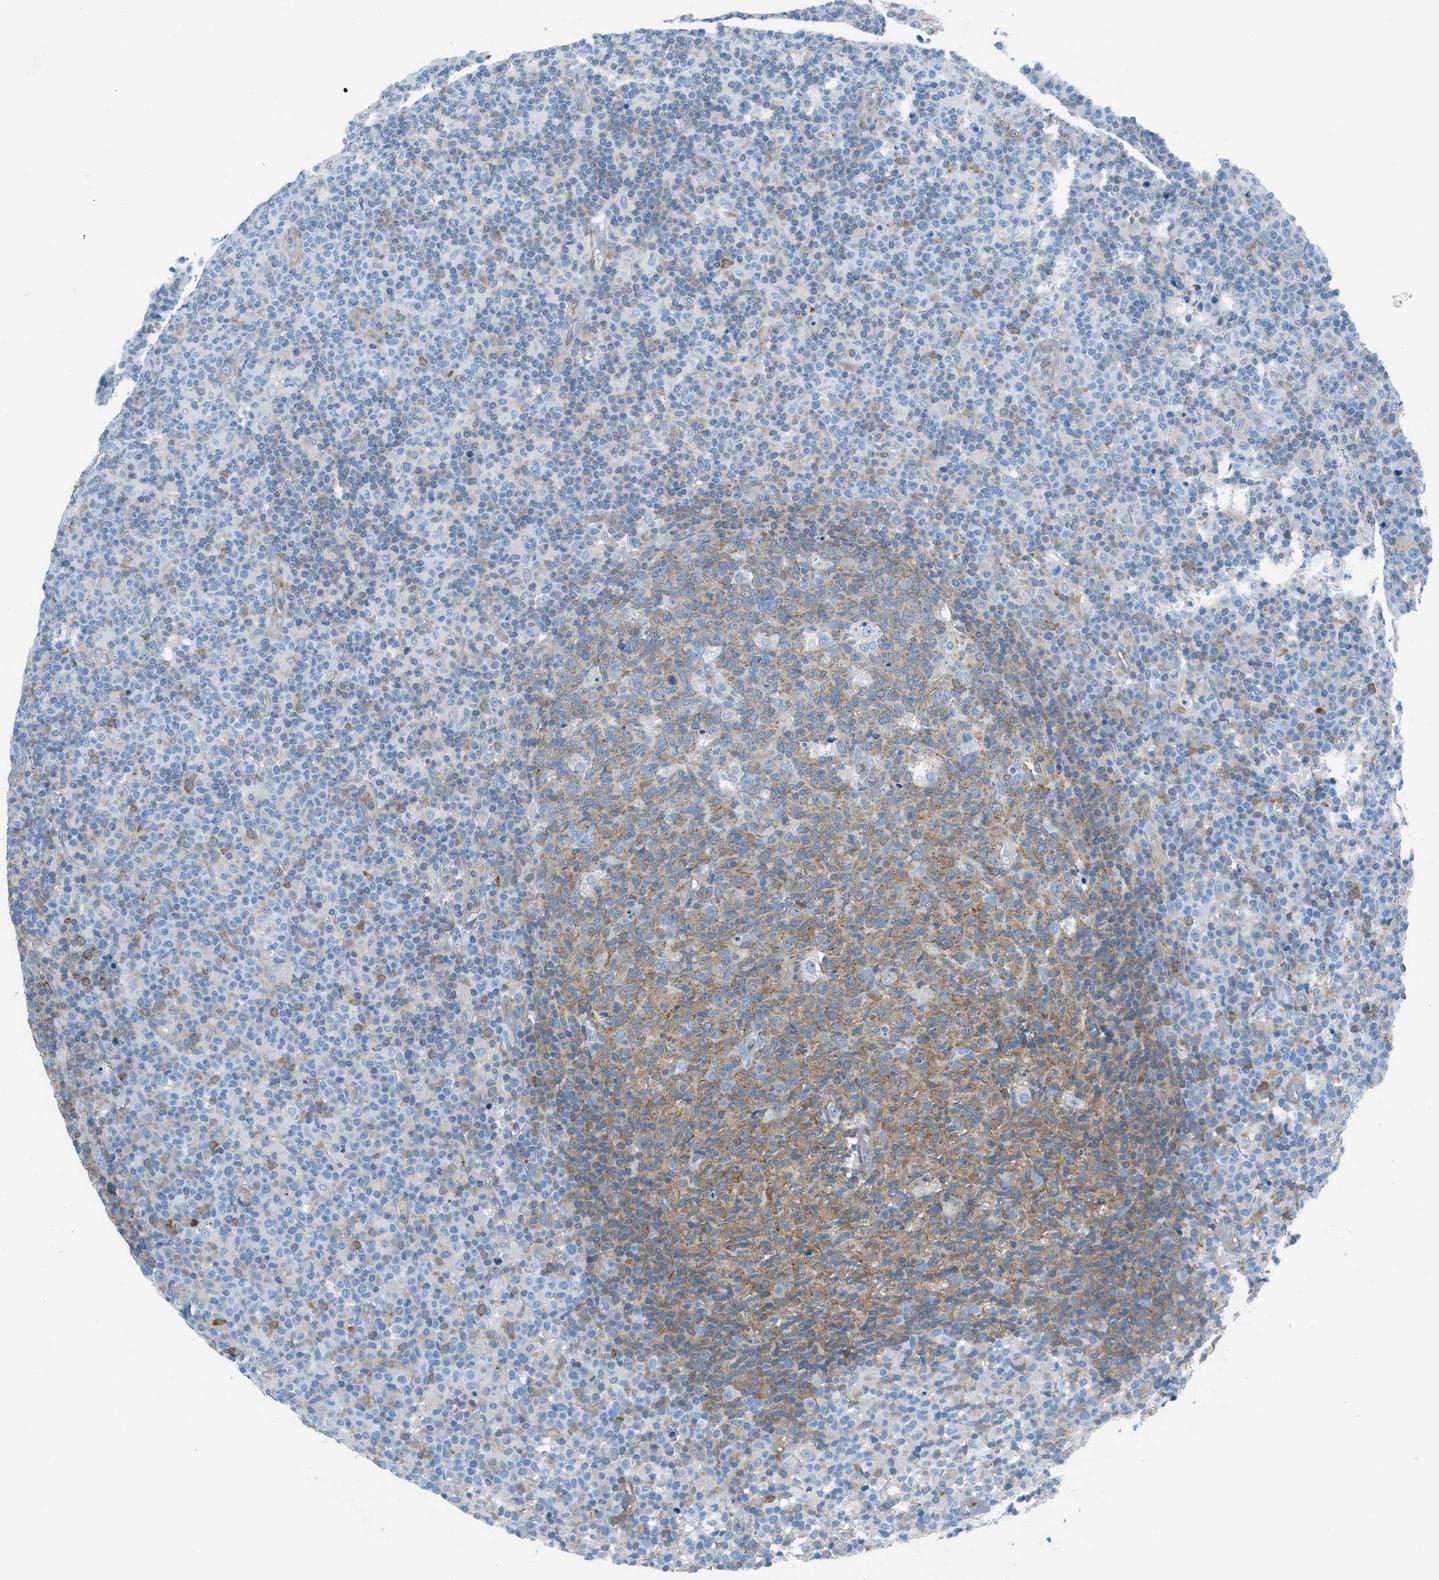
{"staining": {"intensity": "moderate", "quantity": "25%-75%", "location": "cytoplasmic/membranous"}, "tissue": "lymph node", "cell_type": "Germinal center cells", "image_type": "normal", "snomed": [{"axis": "morphology", "description": "Normal tissue, NOS"}, {"axis": "morphology", "description": "Inflammation, NOS"}, {"axis": "topography", "description": "Lymph node"}], "caption": "A medium amount of moderate cytoplasmic/membranous positivity is identified in about 25%-75% of germinal center cells in normal lymph node.", "gene": "MAPRE2", "patient": {"sex": "male", "age": 55}}